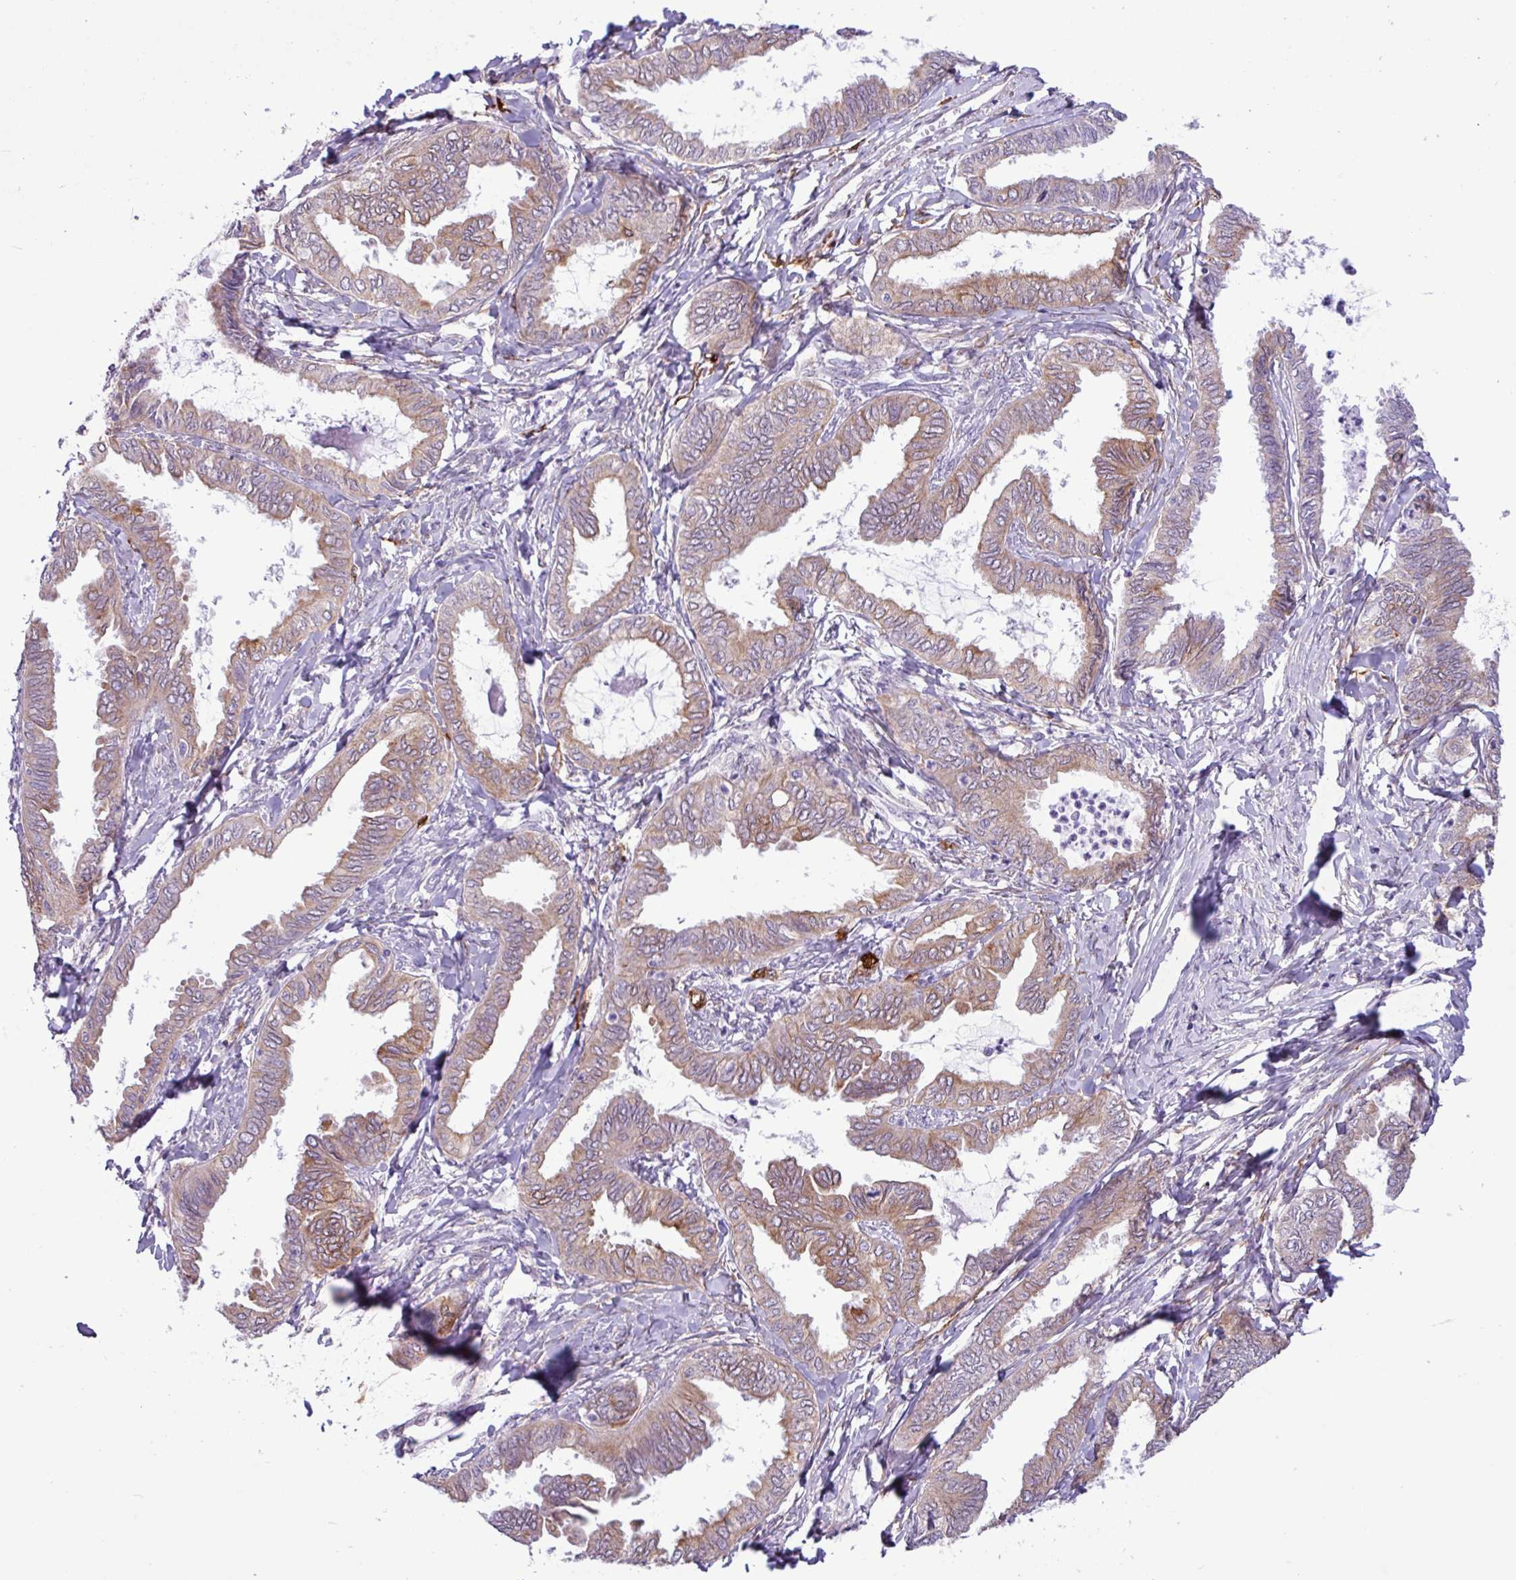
{"staining": {"intensity": "weak", "quantity": ">75%", "location": "cytoplasmic/membranous"}, "tissue": "ovarian cancer", "cell_type": "Tumor cells", "image_type": "cancer", "snomed": [{"axis": "morphology", "description": "Carcinoma, endometroid"}, {"axis": "topography", "description": "Ovary"}], "caption": "A brown stain shows weak cytoplasmic/membranous positivity of a protein in human ovarian cancer (endometroid carcinoma) tumor cells. Using DAB (brown) and hematoxylin (blue) stains, captured at high magnification using brightfield microscopy.", "gene": "SLC38A1", "patient": {"sex": "female", "age": 70}}